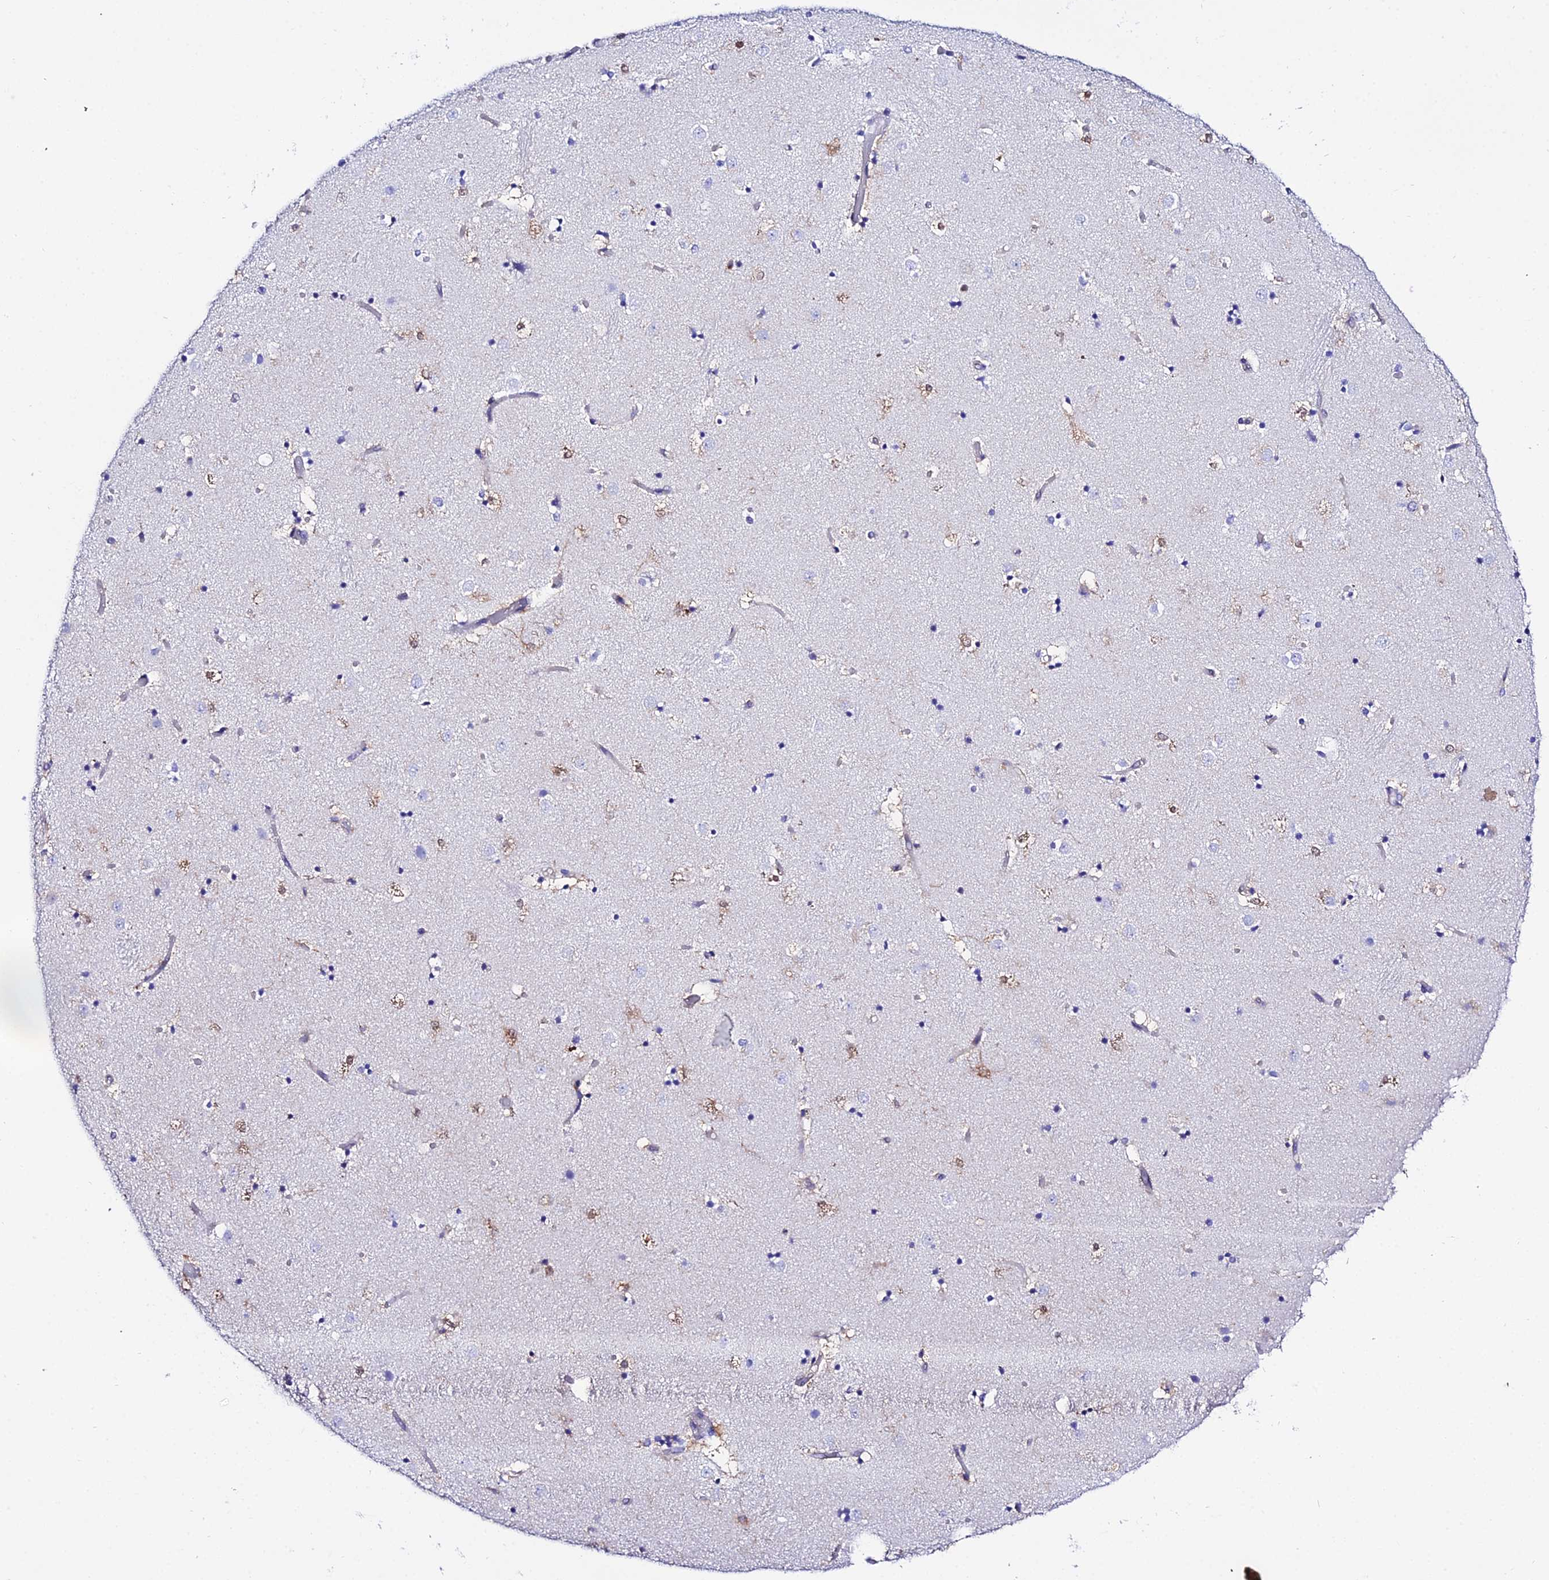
{"staining": {"intensity": "moderate", "quantity": "<25%", "location": "cytoplasmic/membranous,nuclear"}, "tissue": "caudate", "cell_type": "Glial cells", "image_type": "normal", "snomed": [{"axis": "morphology", "description": "Normal tissue, NOS"}, {"axis": "topography", "description": "Lateral ventricle wall"}], "caption": "This is a histology image of IHC staining of unremarkable caudate, which shows moderate expression in the cytoplasmic/membranous,nuclear of glial cells.", "gene": "S100A16", "patient": {"sex": "female", "age": 52}}